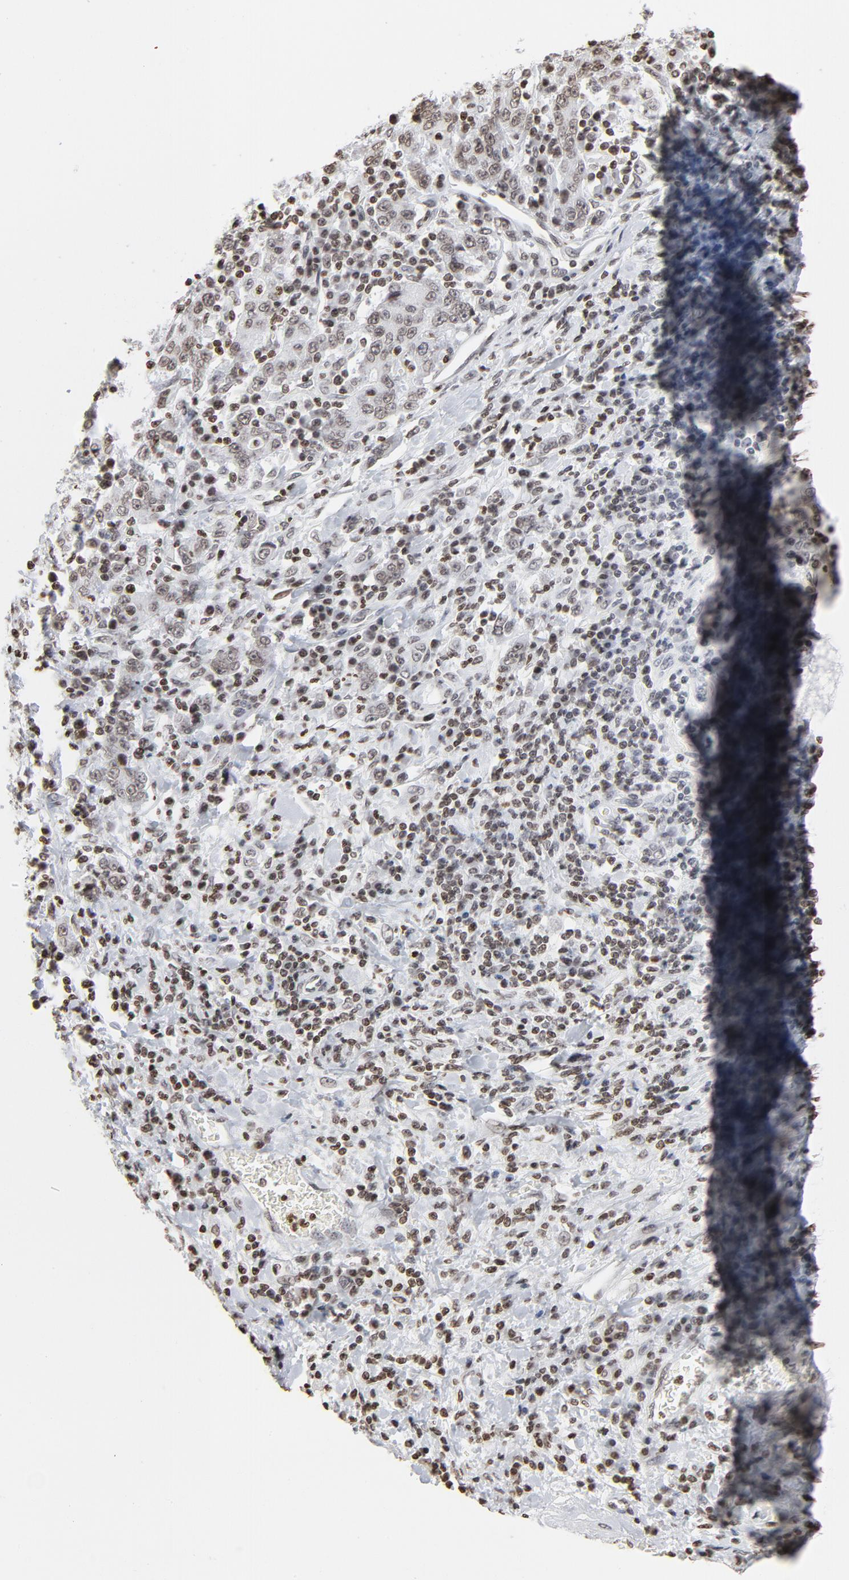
{"staining": {"intensity": "negative", "quantity": "none", "location": "none"}, "tissue": "stomach cancer", "cell_type": "Tumor cells", "image_type": "cancer", "snomed": [{"axis": "morphology", "description": "Normal tissue, NOS"}, {"axis": "morphology", "description": "Adenocarcinoma, NOS"}, {"axis": "topography", "description": "Stomach, upper"}, {"axis": "topography", "description": "Stomach"}], "caption": "Immunohistochemistry (IHC) histopathology image of stomach cancer stained for a protein (brown), which displays no expression in tumor cells.", "gene": "H2AC12", "patient": {"sex": "male", "age": 59}}